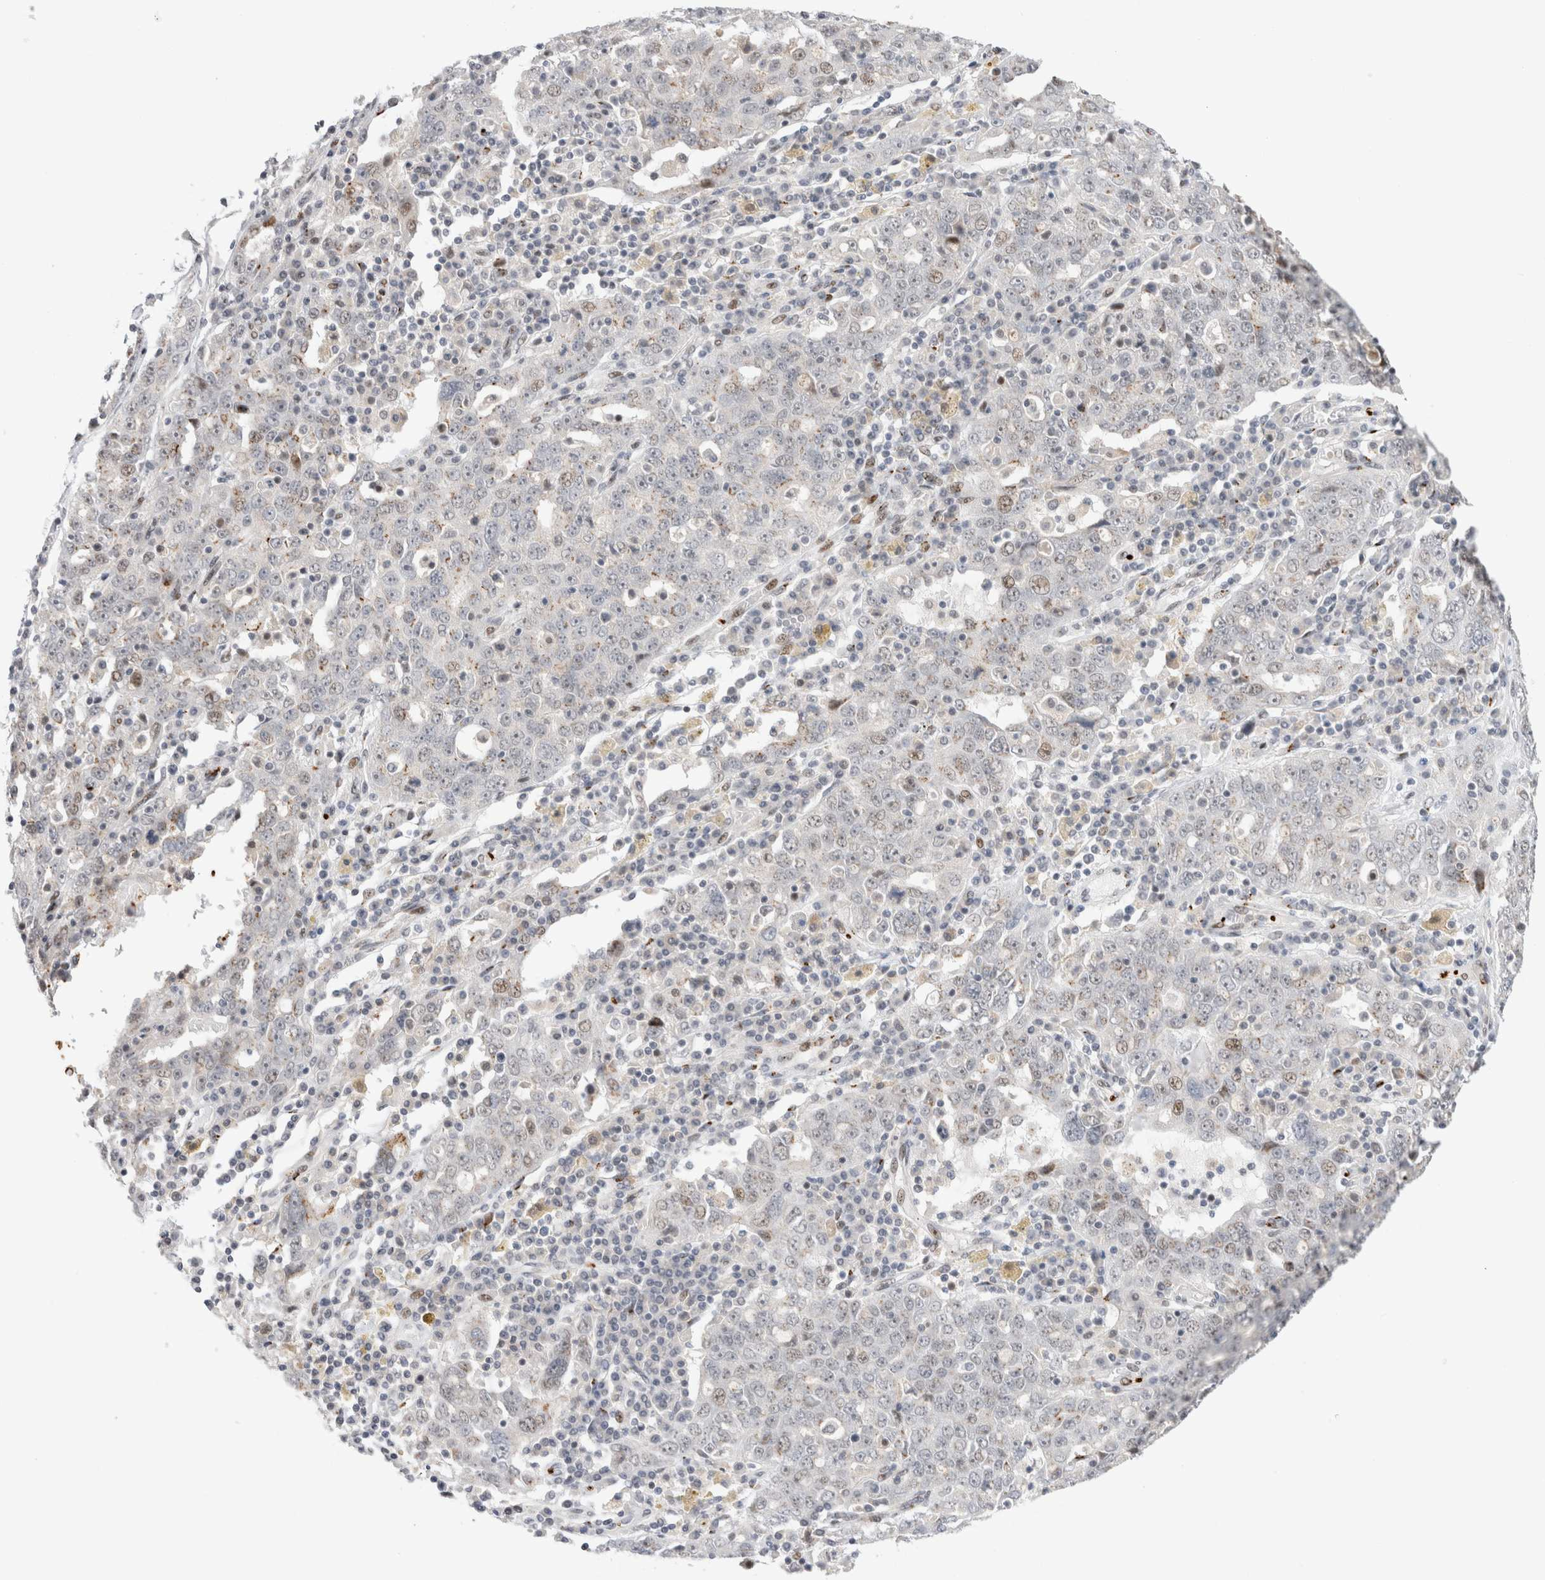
{"staining": {"intensity": "weak", "quantity": "<25%", "location": "cytoplasmic/membranous,nuclear"}, "tissue": "ovarian cancer", "cell_type": "Tumor cells", "image_type": "cancer", "snomed": [{"axis": "morphology", "description": "Carcinoma, endometroid"}, {"axis": "topography", "description": "Ovary"}], "caption": "DAB immunohistochemical staining of human endometroid carcinoma (ovarian) demonstrates no significant staining in tumor cells.", "gene": "VPS28", "patient": {"sex": "female", "age": 62}}